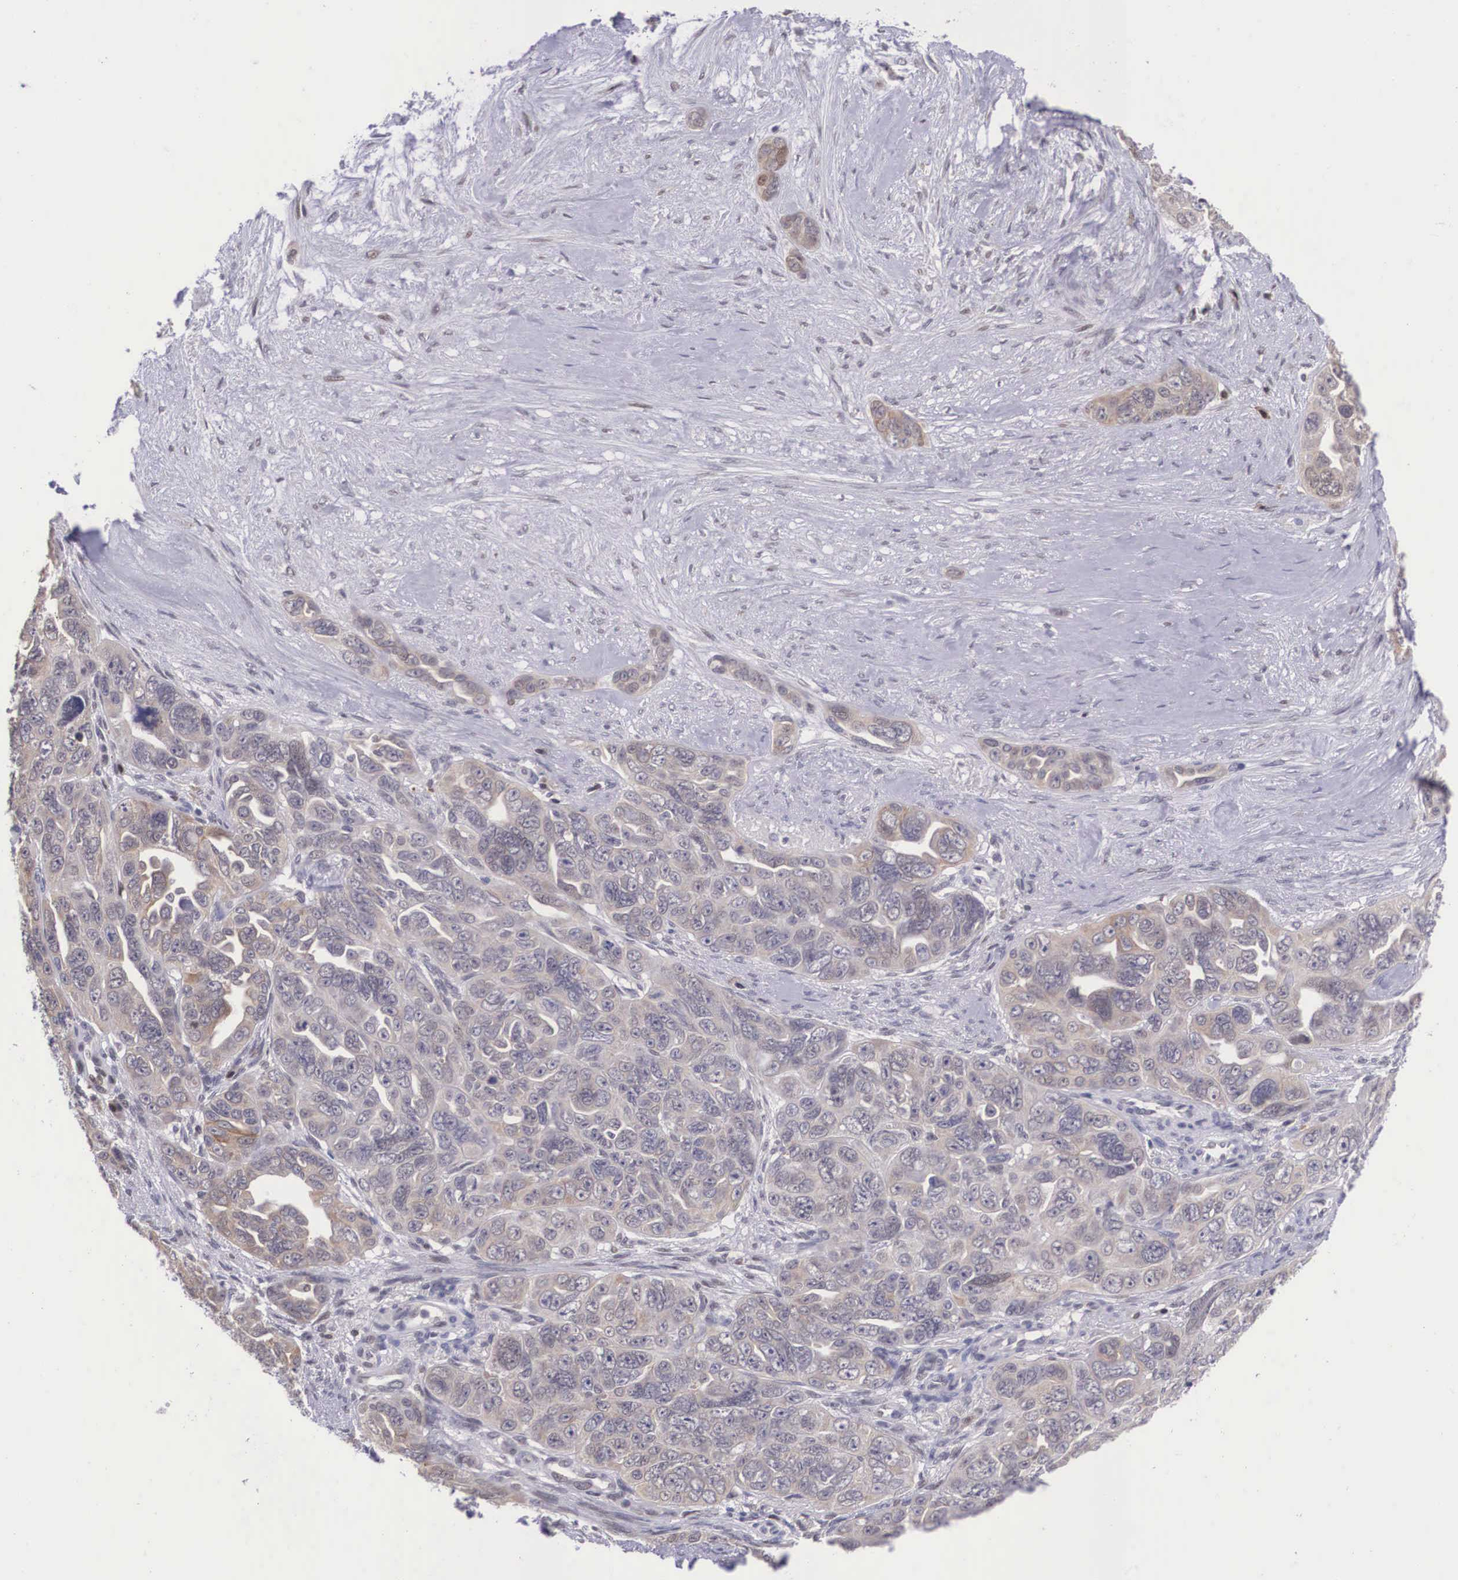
{"staining": {"intensity": "weak", "quantity": "<25%", "location": "cytoplasmic/membranous"}, "tissue": "ovarian cancer", "cell_type": "Tumor cells", "image_type": "cancer", "snomed": [{"axis": "morphology", "description": "Cystadenocarcinoma, serous, NOS"}, {"axis": "topography", "description": "Ovary"}], "caption": "Tumor cells are negative for protein expression in human serous cystadenocarcinoma (ovarian). (Stains: DAB IHC with hematoxylin counter stain, Microscopy: brightfield microscopy at high magnification).", "gene": "SLC25A21", "patient": {"sex": "female", "age": 63}}